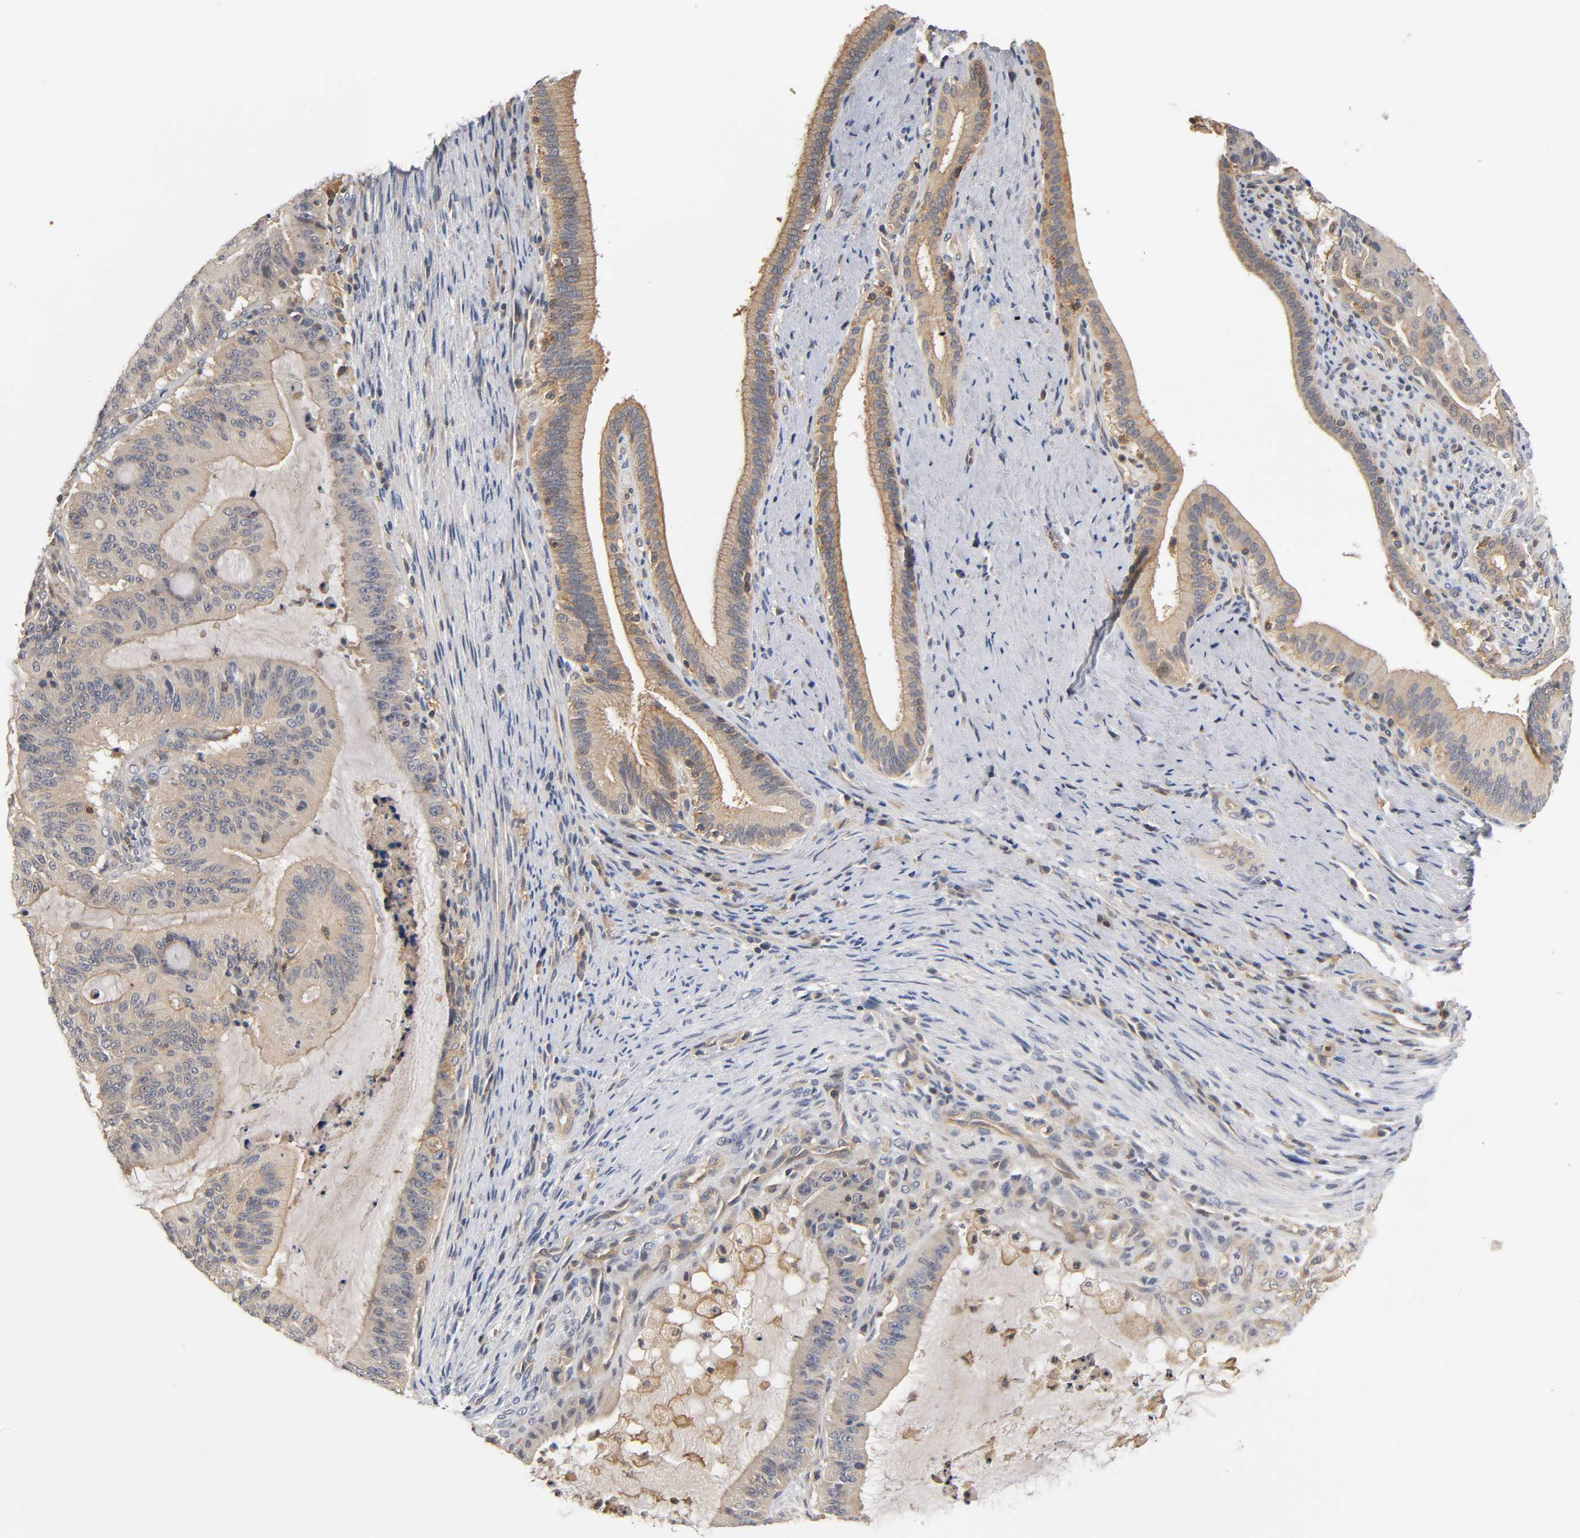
{"staining": {"intensity": "moderate", "quantity": ">75%", "location": "cytoplasmic/membranous"}, "tissue": "liver cancer", "cell_type": "Tumor cells", "image_type": "cancer", "snomed": [{"axis": "morphology", "description": "Cholangiocarcinoma"}, {"axis": "topography", "description": "Liver"}], "caption": "Protein staining of liver cancer (cholangiocarcinoma) tissue reveals moderate cytoplasmic/membranous expression in approximately >75% of tumor cells.", "gene": "ACTR2", "patient": {"sex": "female", "age": 73}}